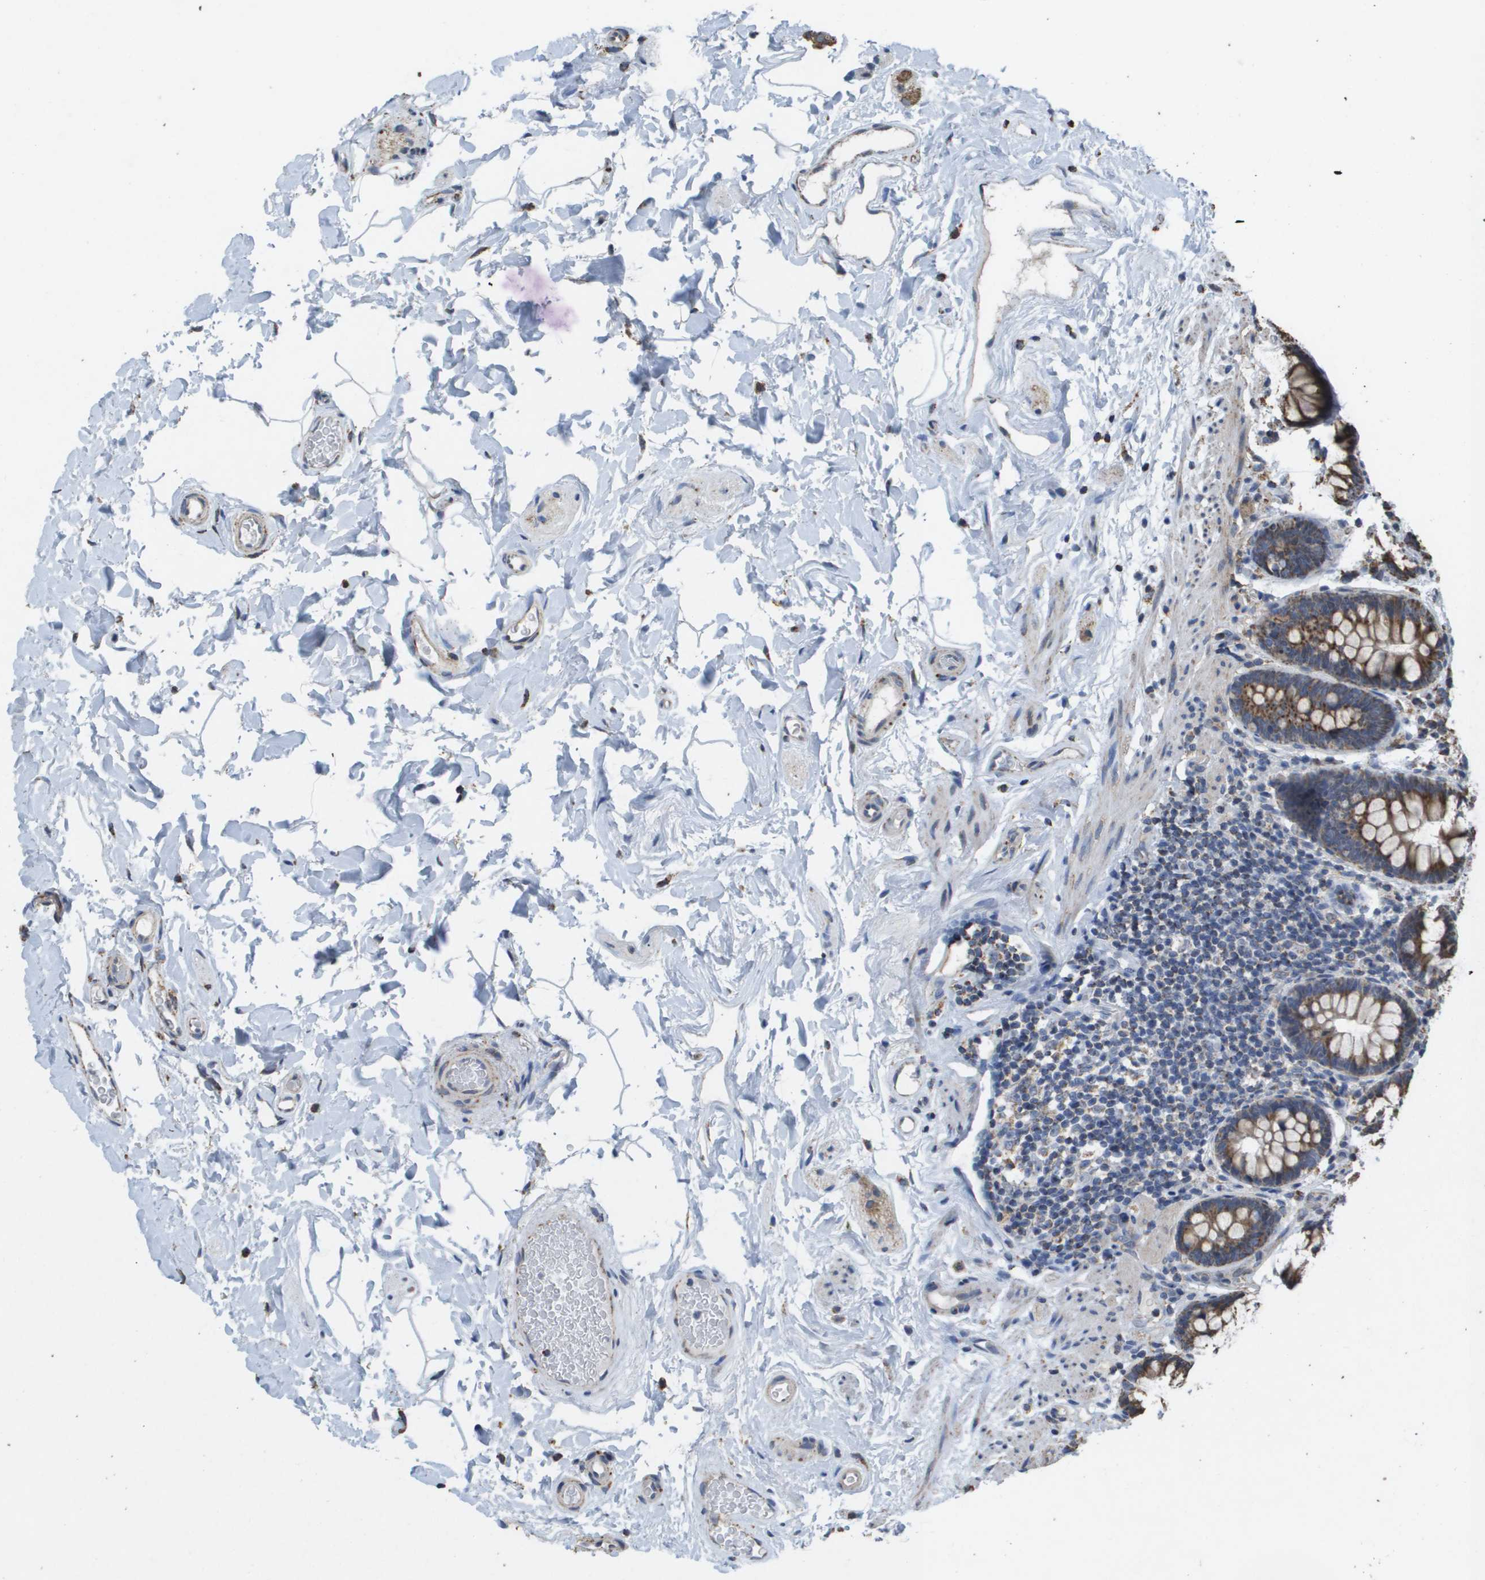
{"staining": {"intensity": "moderate", "quantity": ">75%", "location": "cytoplasmic/membranous"}, "tissue": "colon", "cell_type": "Endothelial cells", "image_type": "normal", "snomed": [{"axis": "morphology", "description": "Normal tissue, NOS"}, {"axis": "topography", "description": "Colon"}], "caption": "A photomicrograph of colon stained for a protein reveals moderate cytoplasmic/membranous brown staining in endothelial cells. (Brightfield microscopy of DAB IHC at high magnification).", "gene": "HSPE1", "patient": {"sex": "female", "age": 80}}